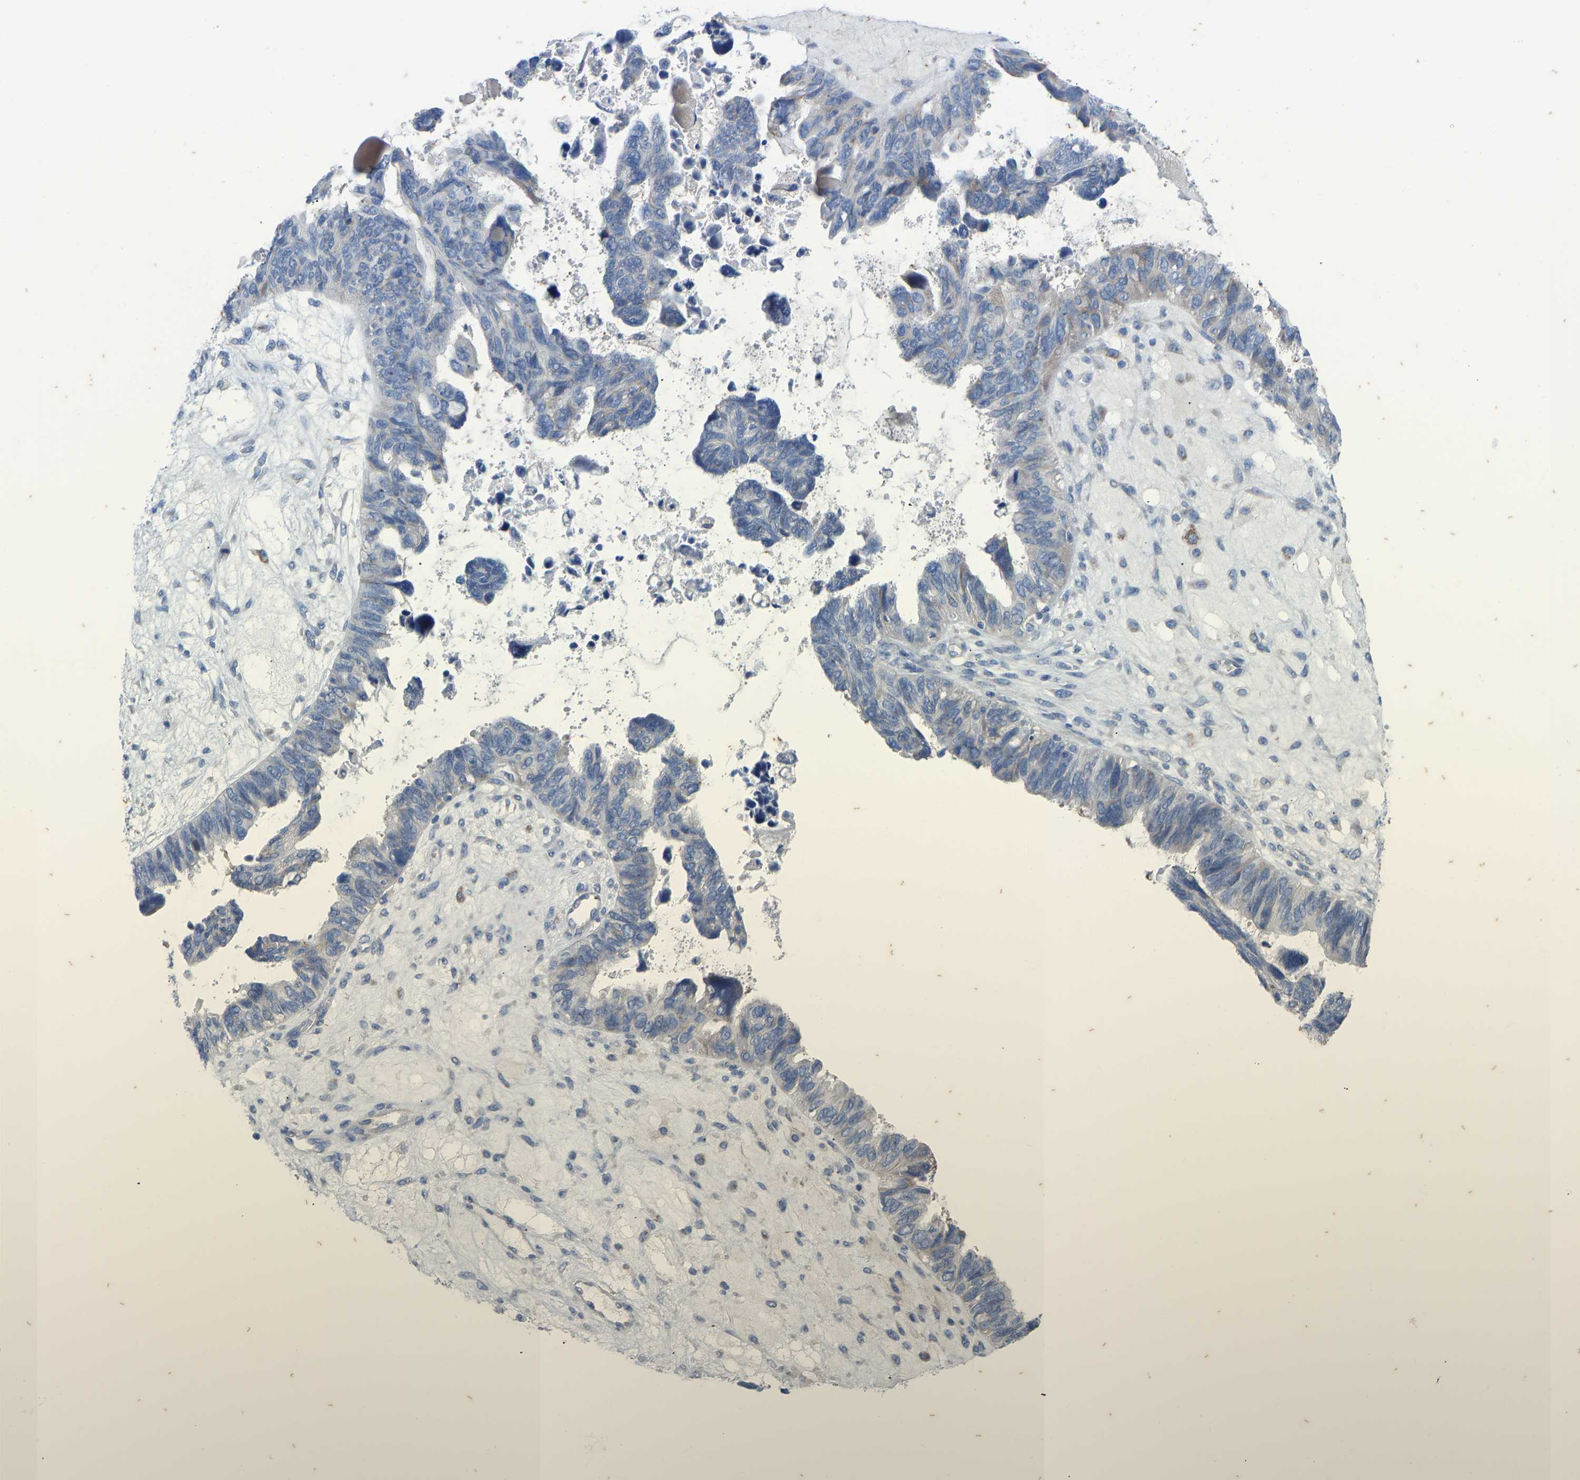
{"staining": {"intensity": "negative", "quantity": "none", "location": "none"}, "tissue": "ovarian cancer", "cell_type": "Tumor cells", "image_type": "cancer", "snomed": [{"axis": "morphology", "description": "Cystadenocarcinoma, serous, NOS"}, {"axis": "topography", "description": "Ovary"}], "caption": "A high-resolution histopathology image shows immunohistochemistry (IHC) staining of ovarian cancer (serous cystadenocarcinoma), which shows no significant staining in tumor cells.", "gene": "OLIG2", "patient": {"sex": "female", "age": 79}}